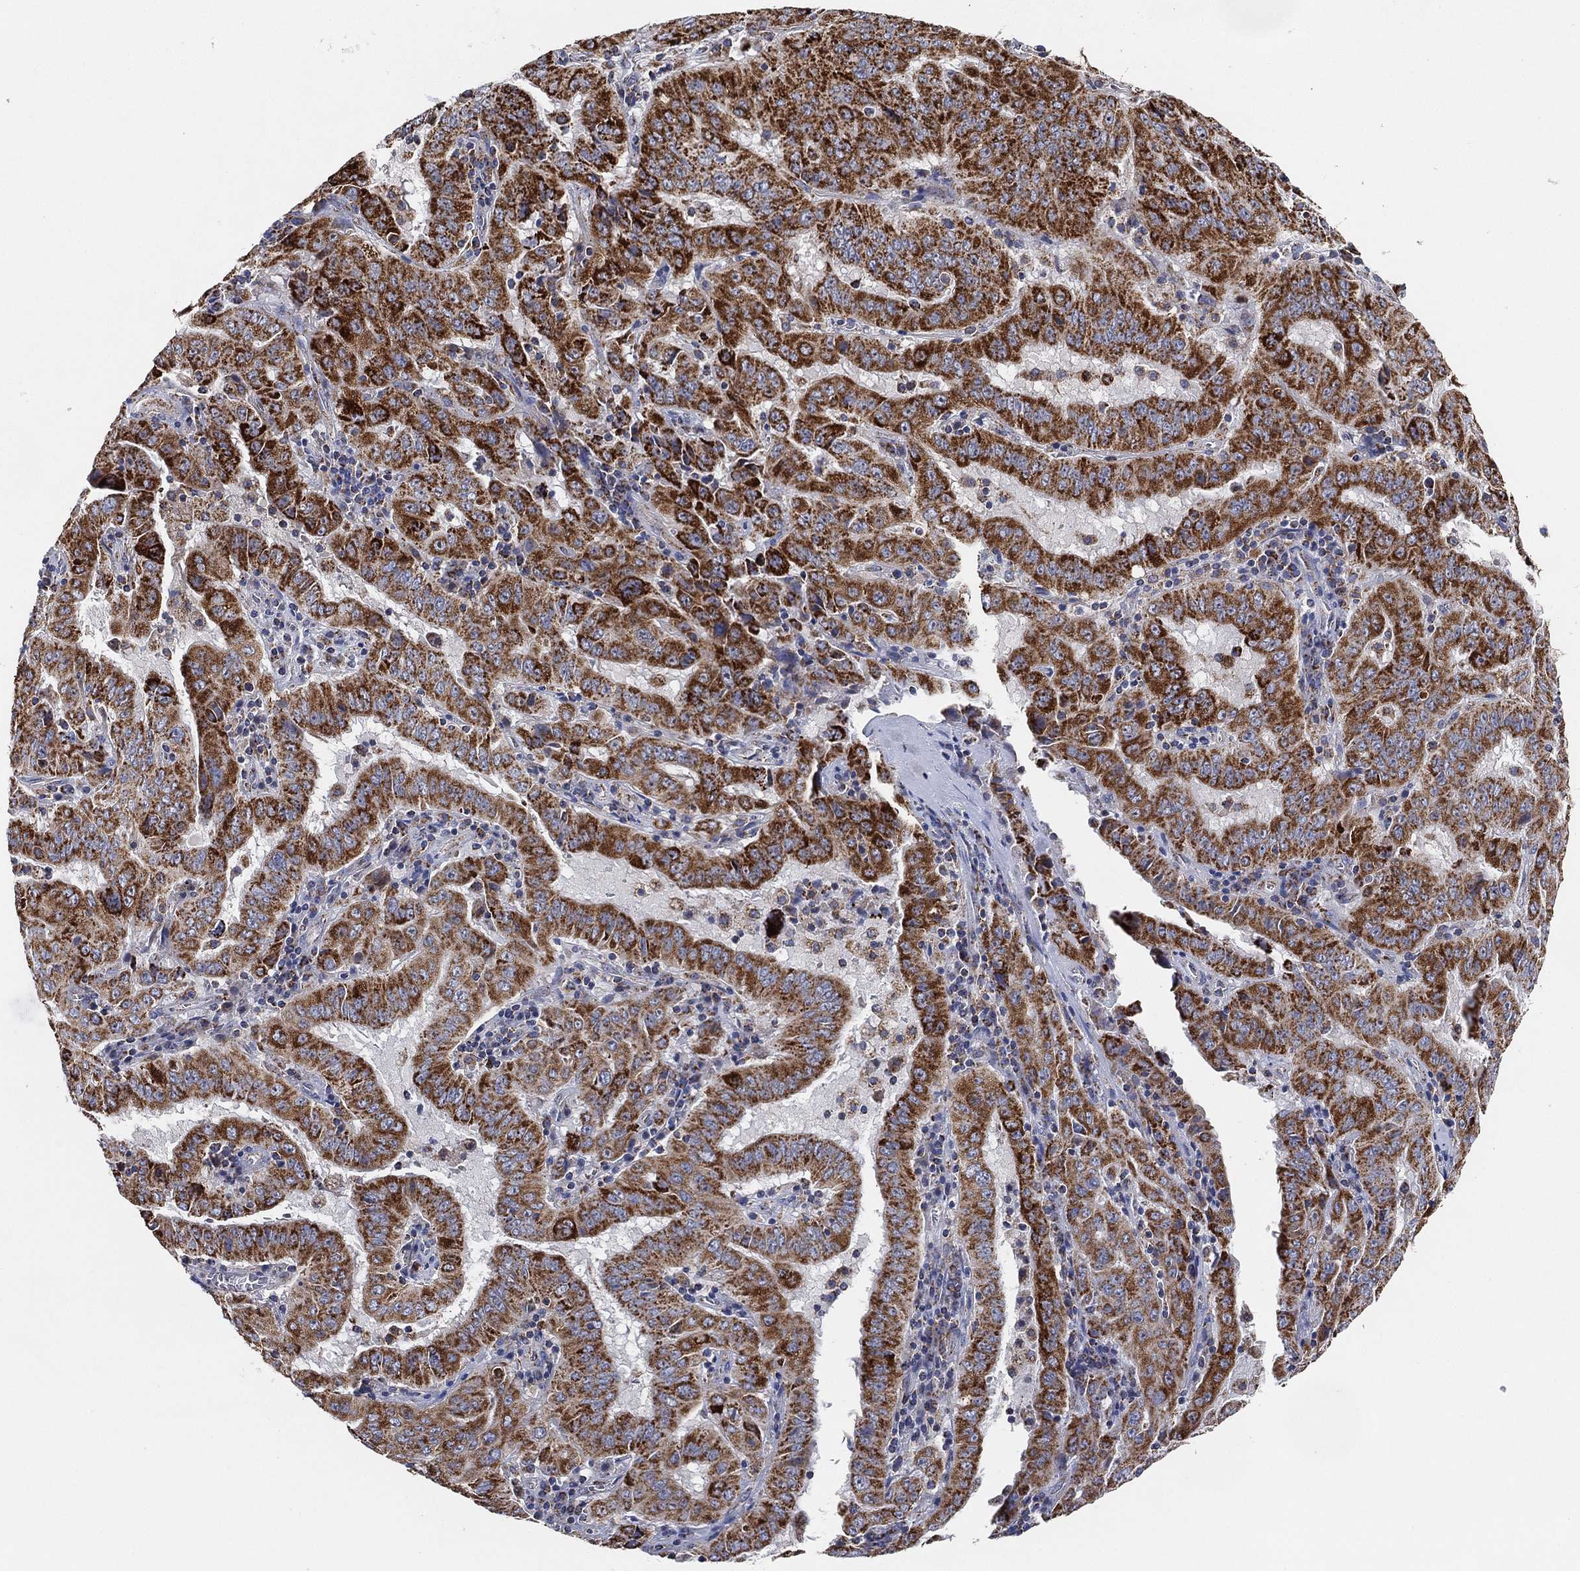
{"staining": {"intensity": "strong", "quantity": ">75%", "location": "cytoplasmic/membranous"}, "tissue": "pancreatic cancer", "cell_type": "Tumor cells", "image_type": "cancer", "snomed": [{"axis": "morphology", "description": "Adenocarcinoma, NOS"}, {"axis": "topography", "description": "Pancreas"}], "caption": "The micrograph exhibits immunohistochemical staining of pancreatic cancer. There is strong cytoplasmic/membranous positivity is seen in approximately >75% of tumor cells.", "gene": "GCAT", "patient": {"sex": "male", "age": 63}}